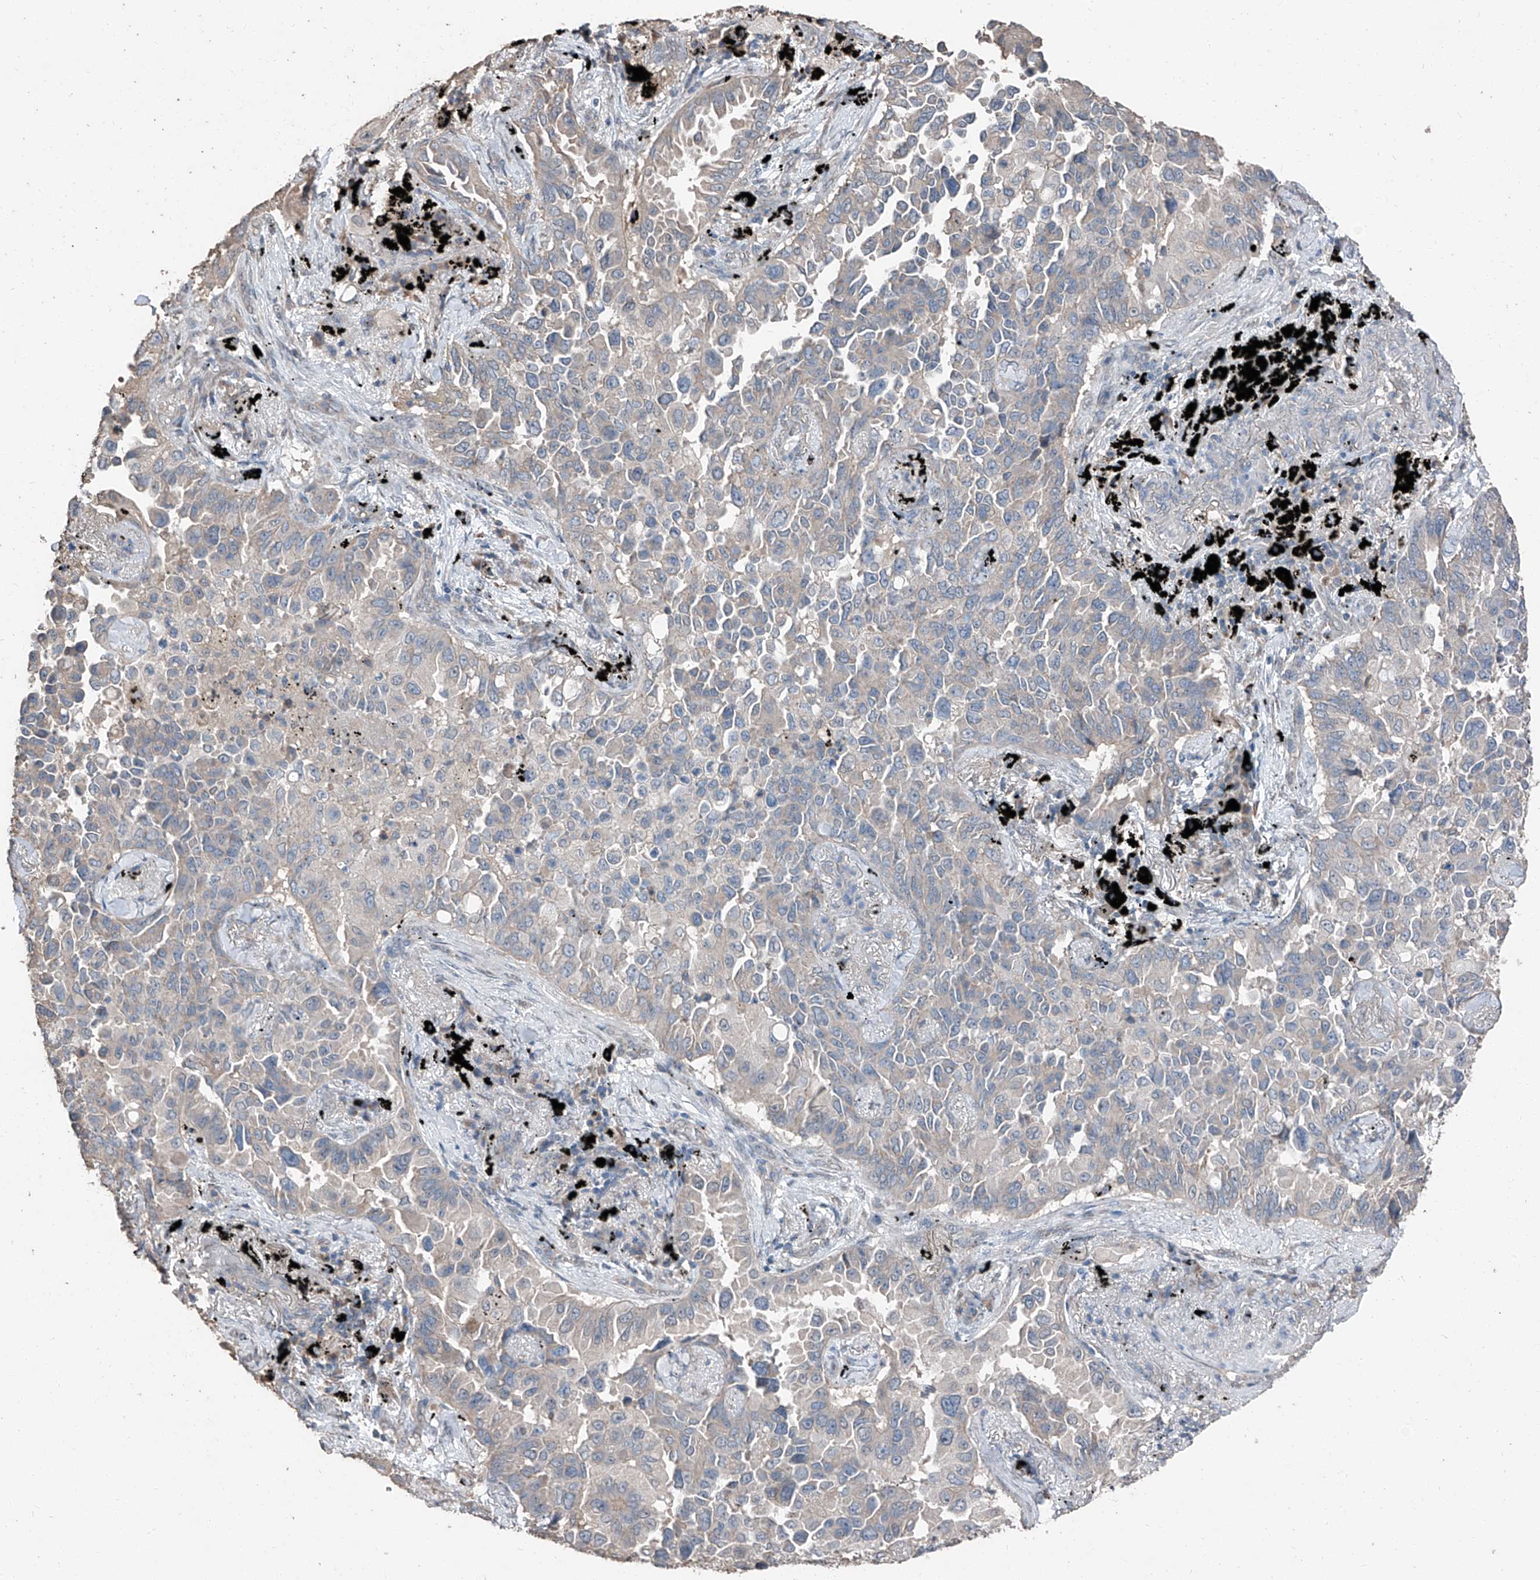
{"staining": {"intensity": "negative", "quantity": "none", "location": "none"}, "tissue": "lung cancer", "cell_type": "Tumor cells", "image_type": "cancer", "snomed": [{"axis": "morphology", "description": "Adenocarcinoma, NOS"}, {"axis": "topography", "description": "Lung"}], "caption": "Photomicrograph shows no significant protein positivity in tumor cells of adenocarcinoma (lung).", "gene": "MAMLD1", "patient": {"sex": "female", "age": 67}}